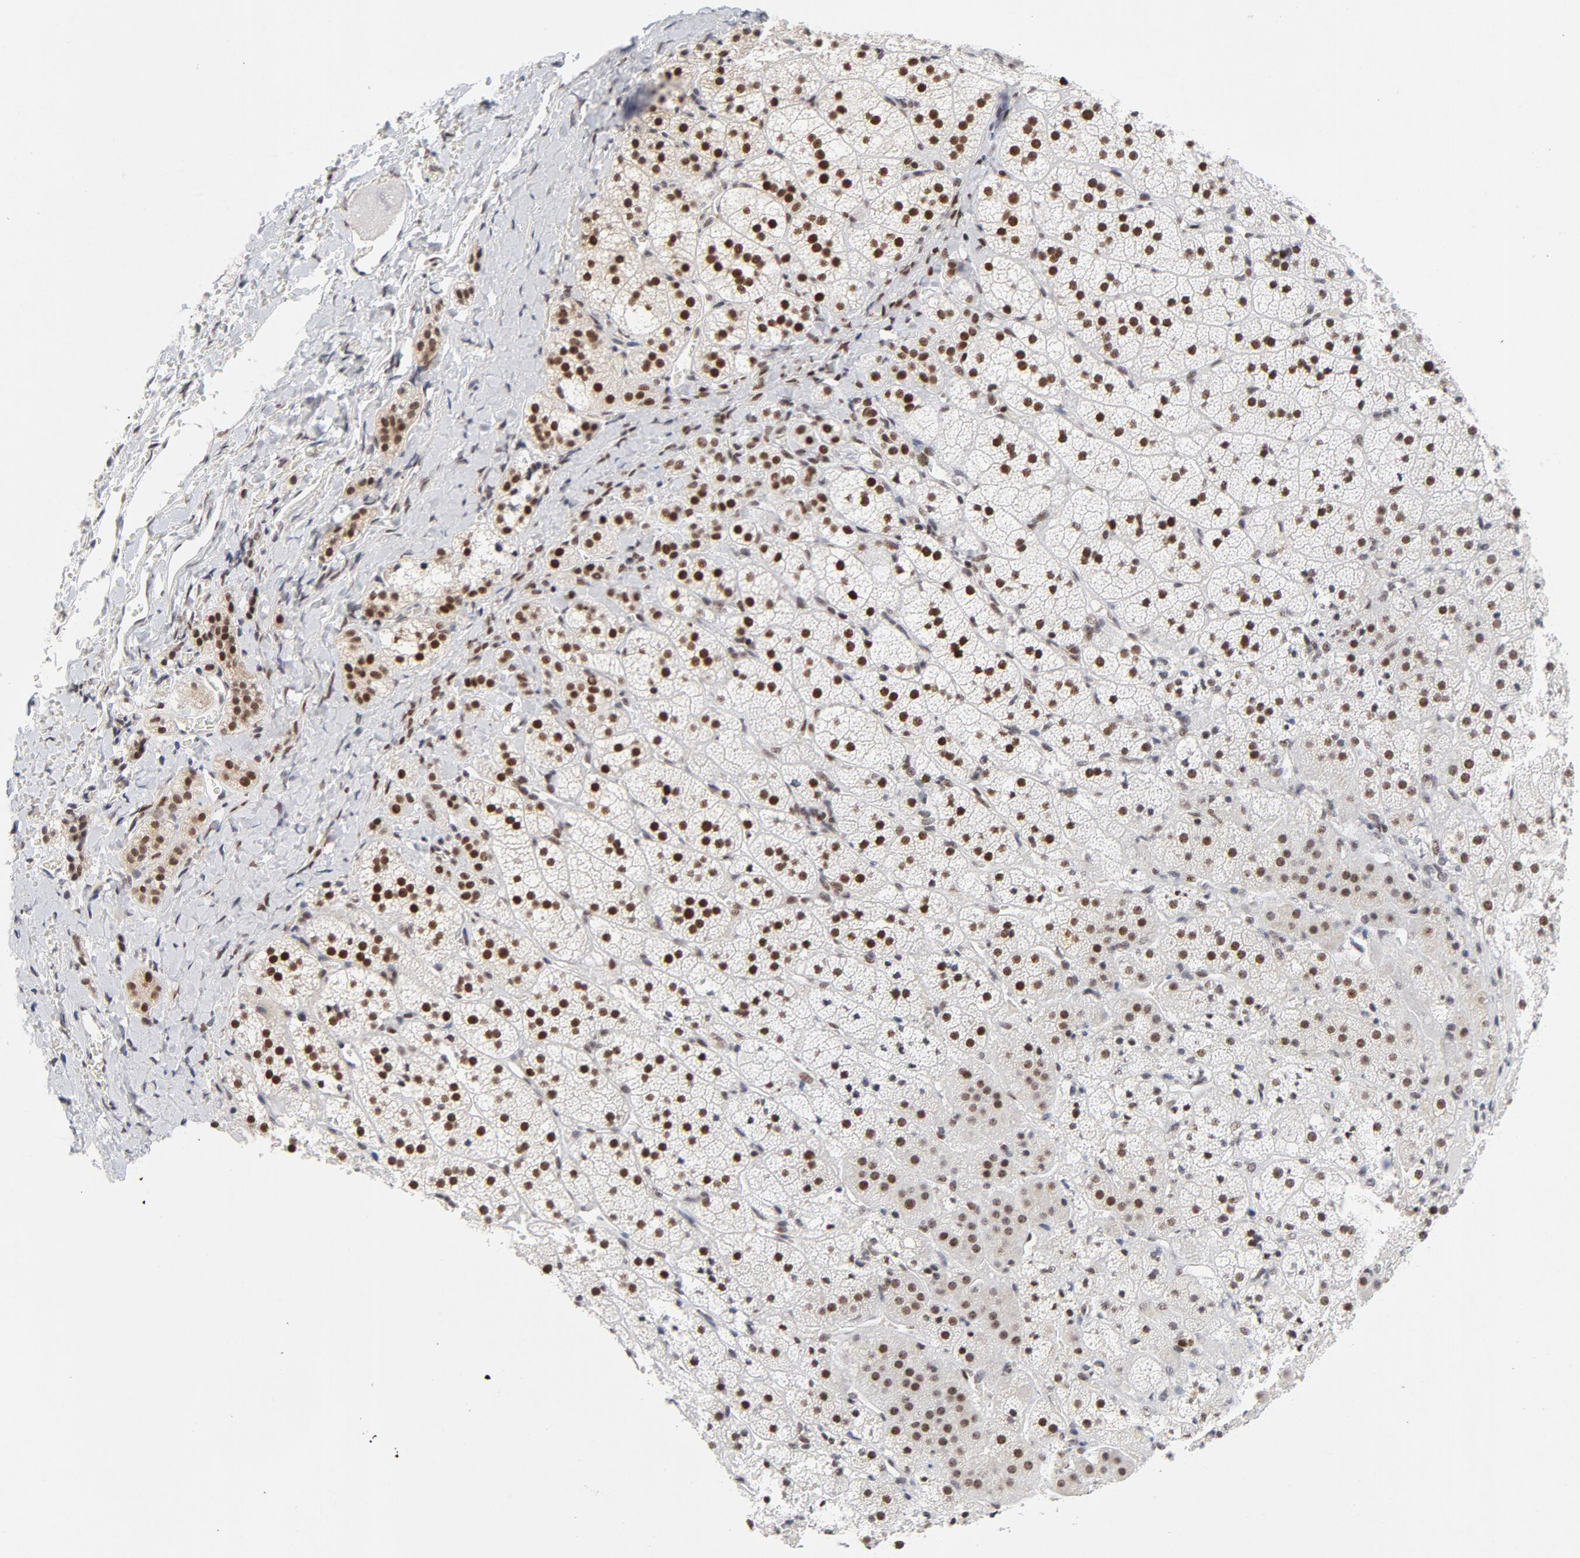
{"staining": {"intensity": "strong", "quantity": ">75%", "location": "nuclear"}, "tissue": "adrenal gland", "cell_type": "Glandular cells", "image_type": "normal", "snomed": [{"axis": "morphology", "description": "Normal tissue, NOS"}, {"axis": "topography", "description": "Adrenal gland"}], "caption": "A brown stain highlights strong nuclear expression of a protein in glandular cells of unremarkable adrenal gland.", "gene": "RFC4", "patient": {"sex": "female", "age": 44}}